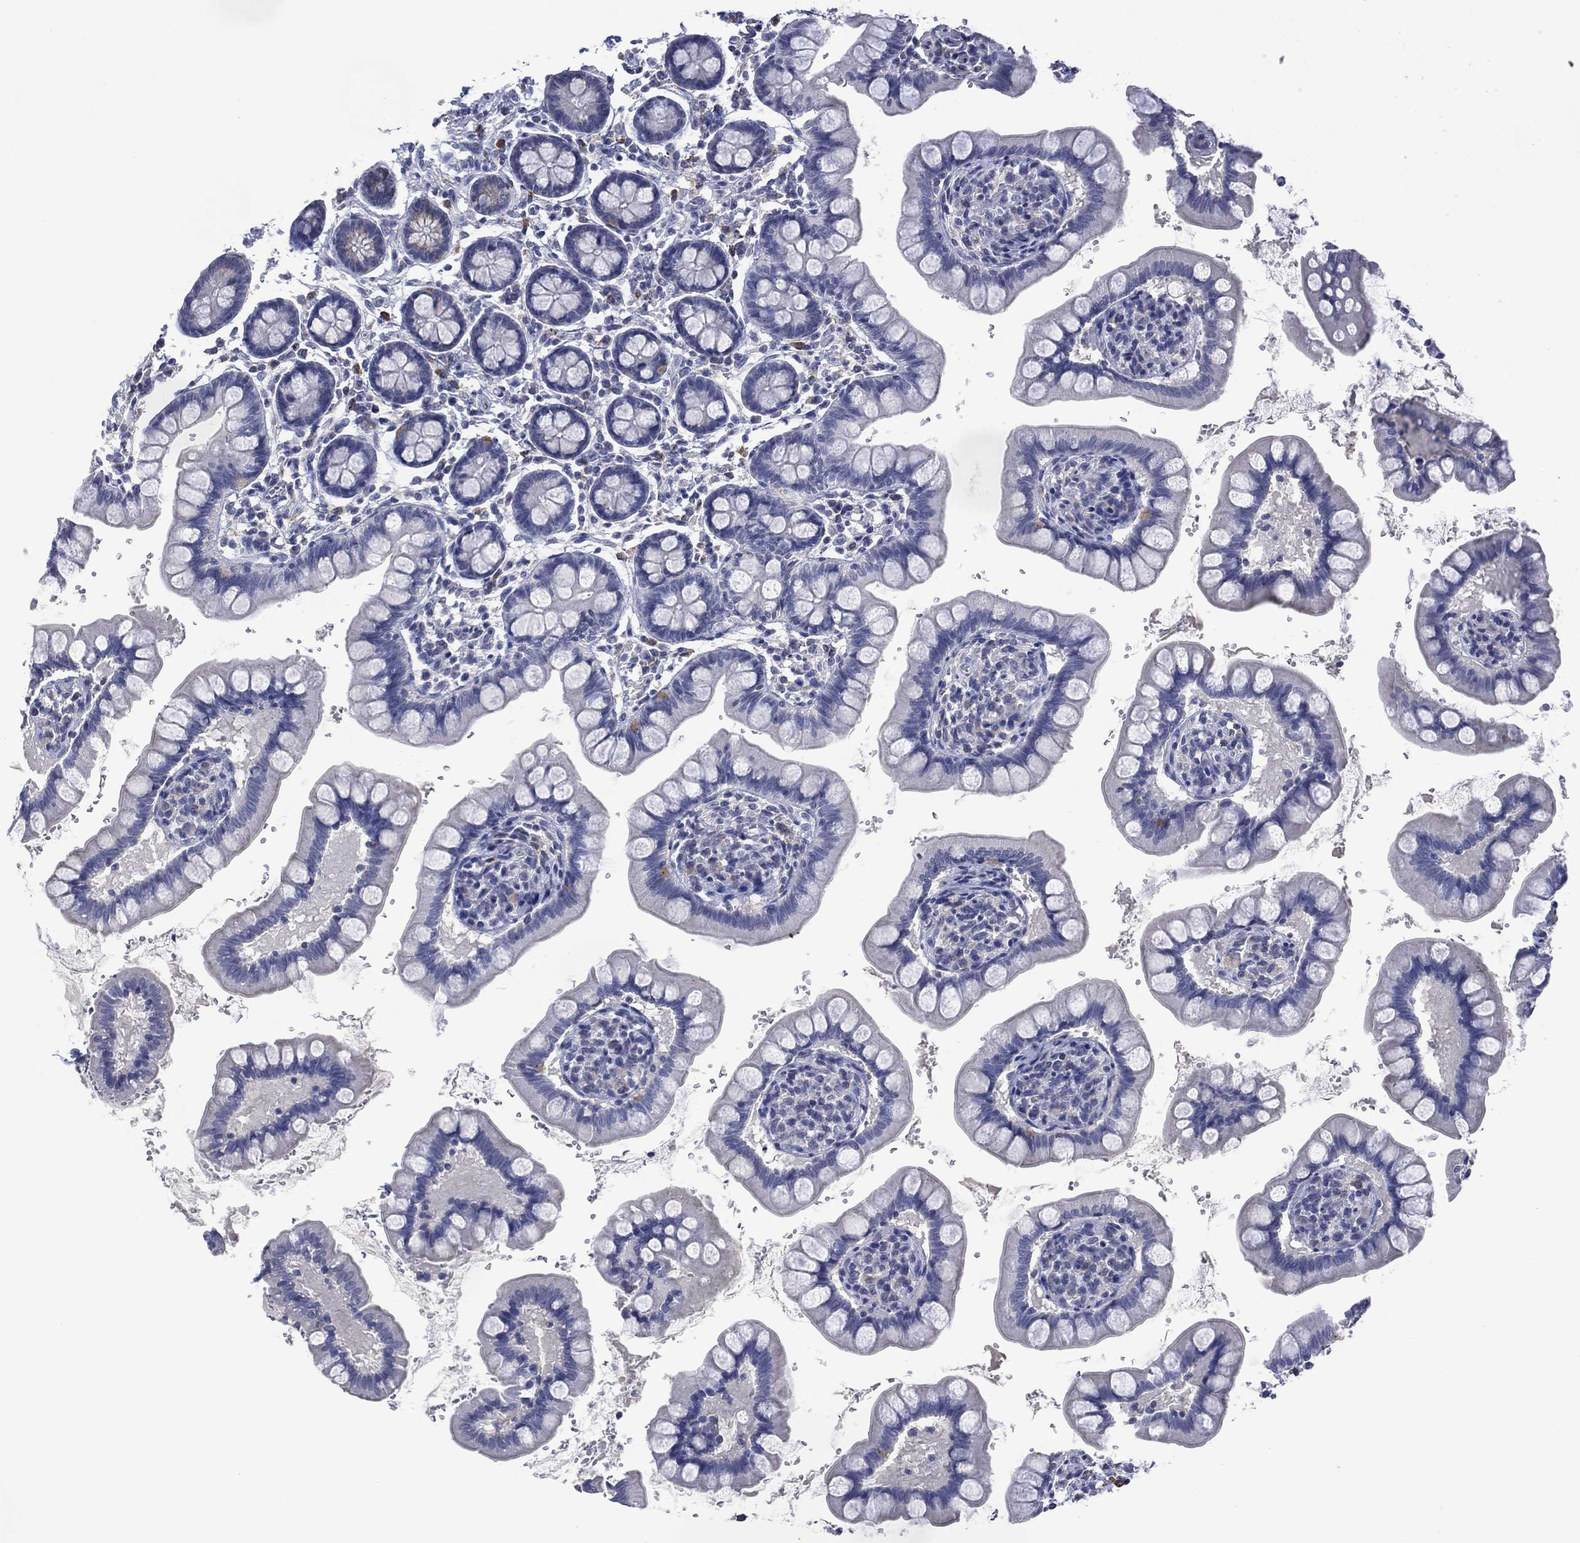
{"staining": {"intensity": "negative", "quantity": "none", "location": "none"}, "tissue": "small intestine", "cell_type": "Glandular cells", "image_type": "normal", "snomed": [{"axis": "morphology", "description": "Normal tissue, NOS"}, {"axis": "topography", "description": "Small intestine"}], "caption": "High power microscopy photomicrograph of an IHC photomicrograph of normal small intestine, revealing no significant staining in glandular cells.", "gene": "ASB10", "patient": {"sex": "female", "age": 56}}